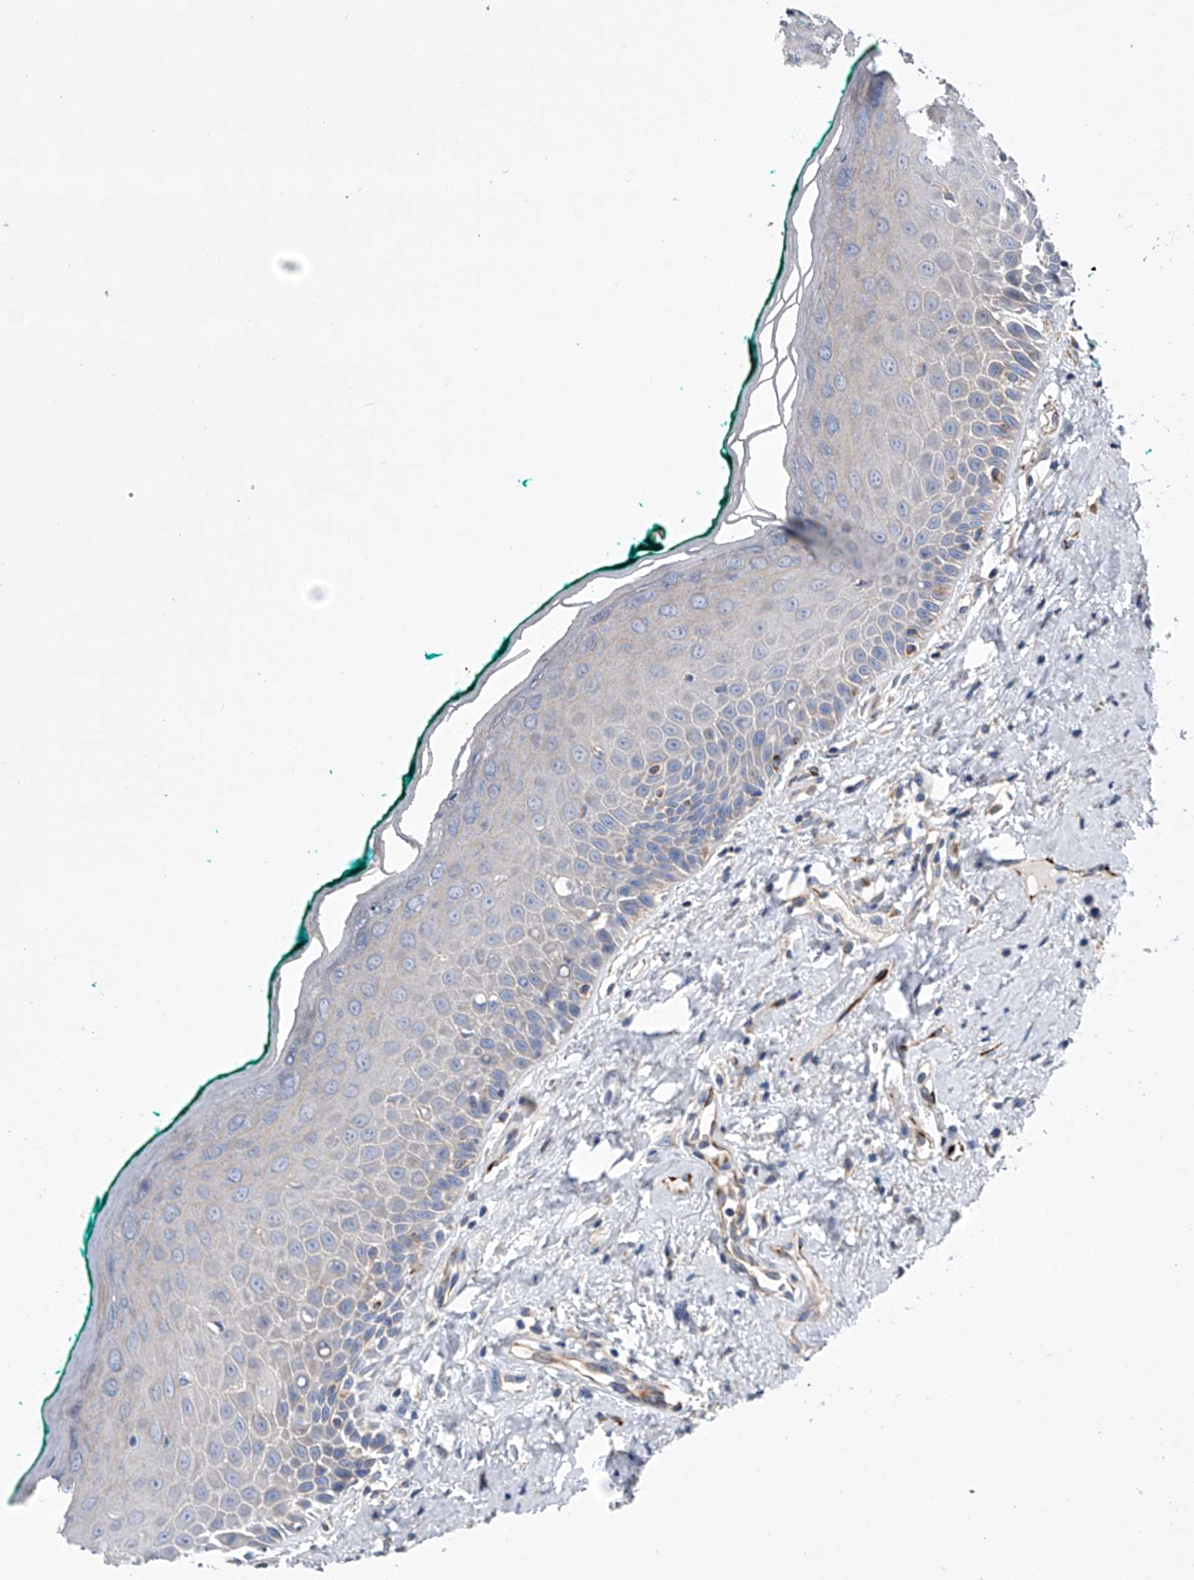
{"staining": {"intensity": "negative", "quantity": "none", "location": "none"}, "tissue": "oral mucosa", "cell_type": "Squamous epithelial cells", "image_type": "normal", "snomed": [{"axis": "morphology", "description": "Normal tissue, NOS"}, {"axis": "topography", "description": "Oral tissue"}], "caption": "An immunohistochemistry (IHC) image of unremarkable oral mucosa is shown. There is no staining in squamous epithelial cells of oral mucosa. (Immunohistochemistry (ihc), brightfield microscopy, high magnification).", "gene": "MLYCD", "patient": {"sex": "female", "age": 70}}